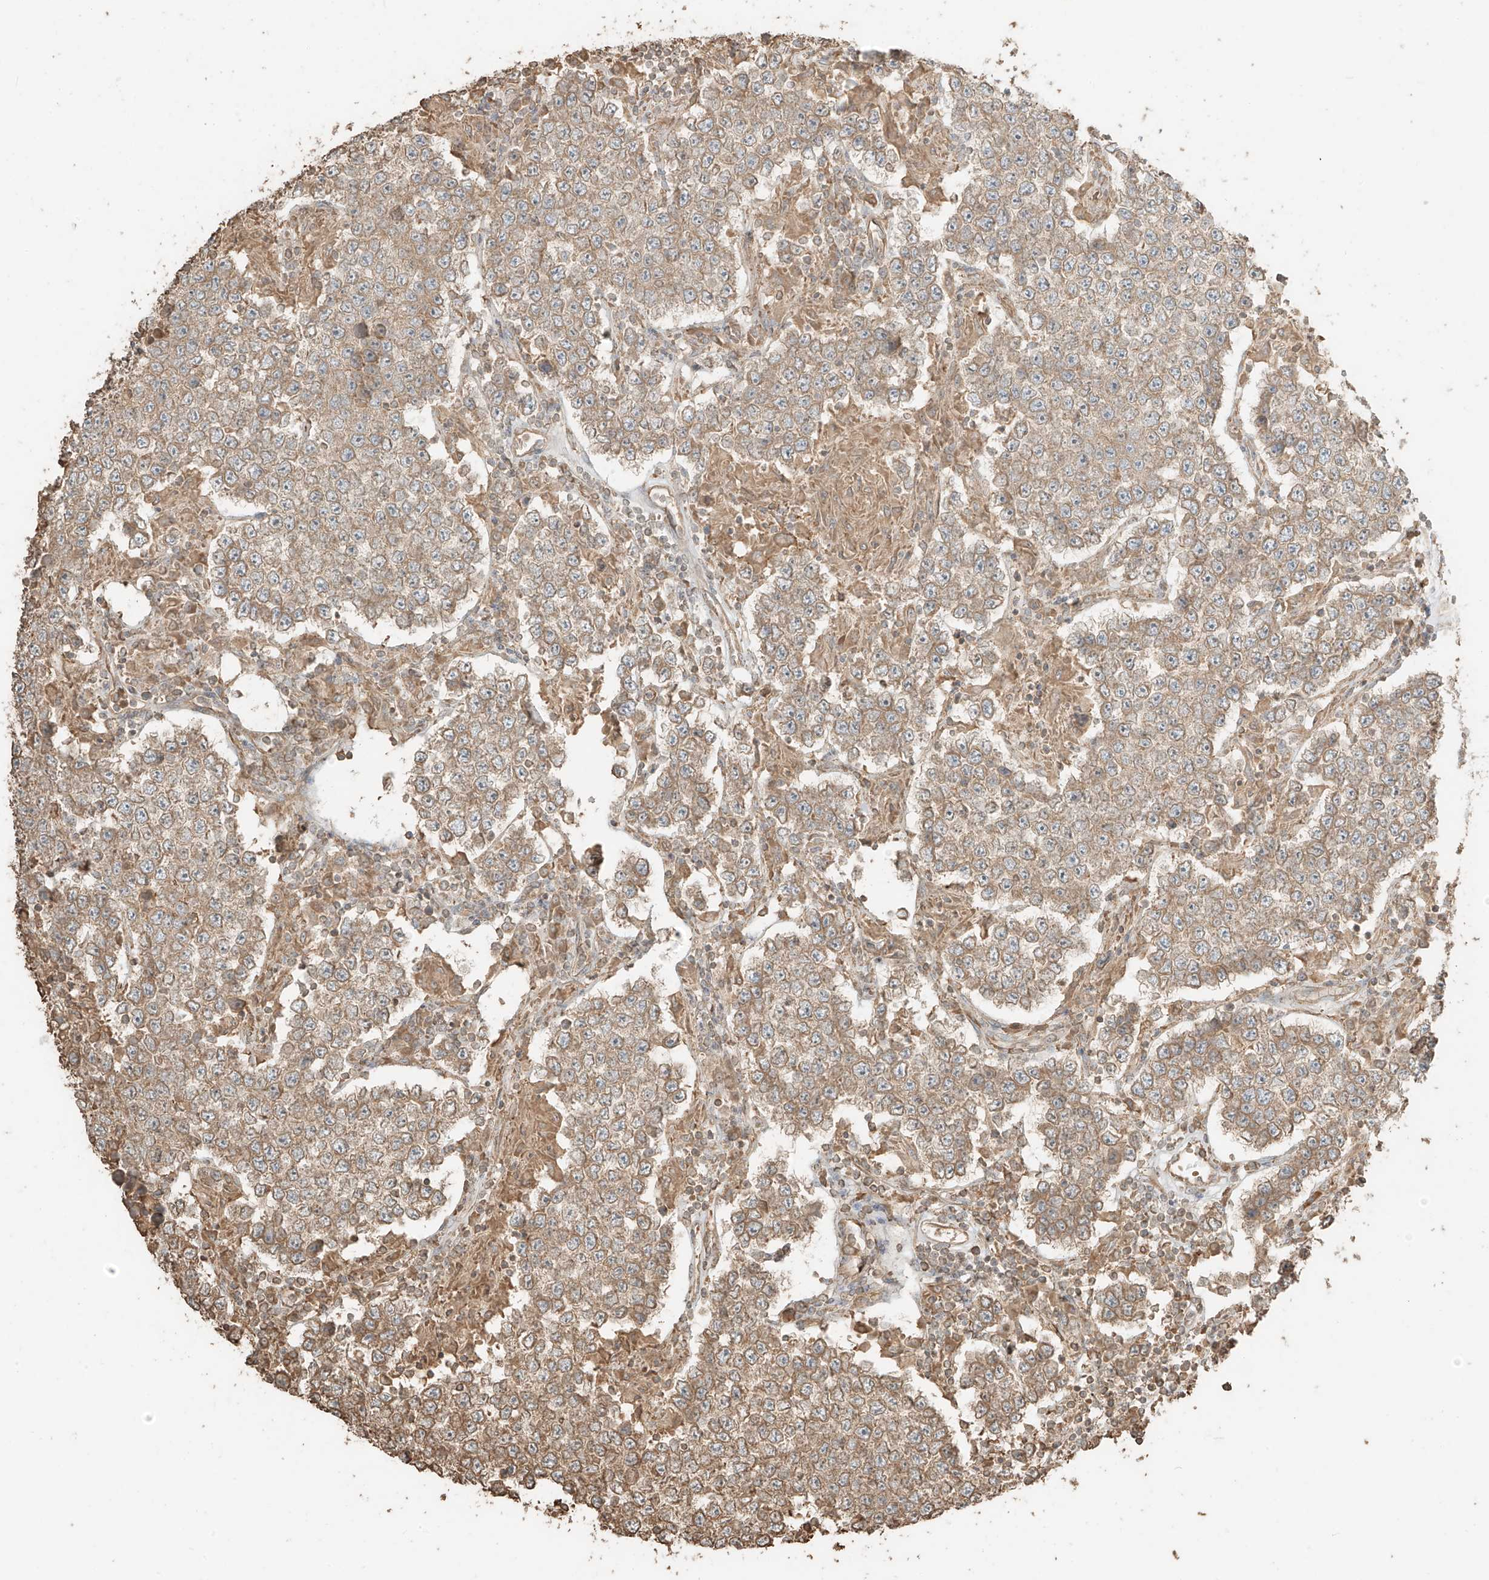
{"staining": {"intensity": "moderate", "quantity": ">75%", "location": "cytoplasmic/membranous"}, "tissue": "testis cancer", "cell_type": "Tumor cells", "image_type": "cancer", "snomed": [{"axis": "morphology", "description": "Normal tissue, NOS"}, {"axis": "morphology", "description": "Urothelial carcinoma, High grade"}, {"axis": "morphology", "description": "Seminoma, NOS"}, {"axis": "morphology", "description": "Carcinoma, Embryonal, NOS"}, {"axis": "topography", "description": "Urinary bladder"}, {"axis": "topography", "description": "Testis"}], "caption": "Testis cancer (embryonal carcinoma) stained for a protein shows moderate cytoplasmic/membranous positivity in tumor cells.", "gene": "RFTN2", "patient": {"sex": "male", "age": 41}}